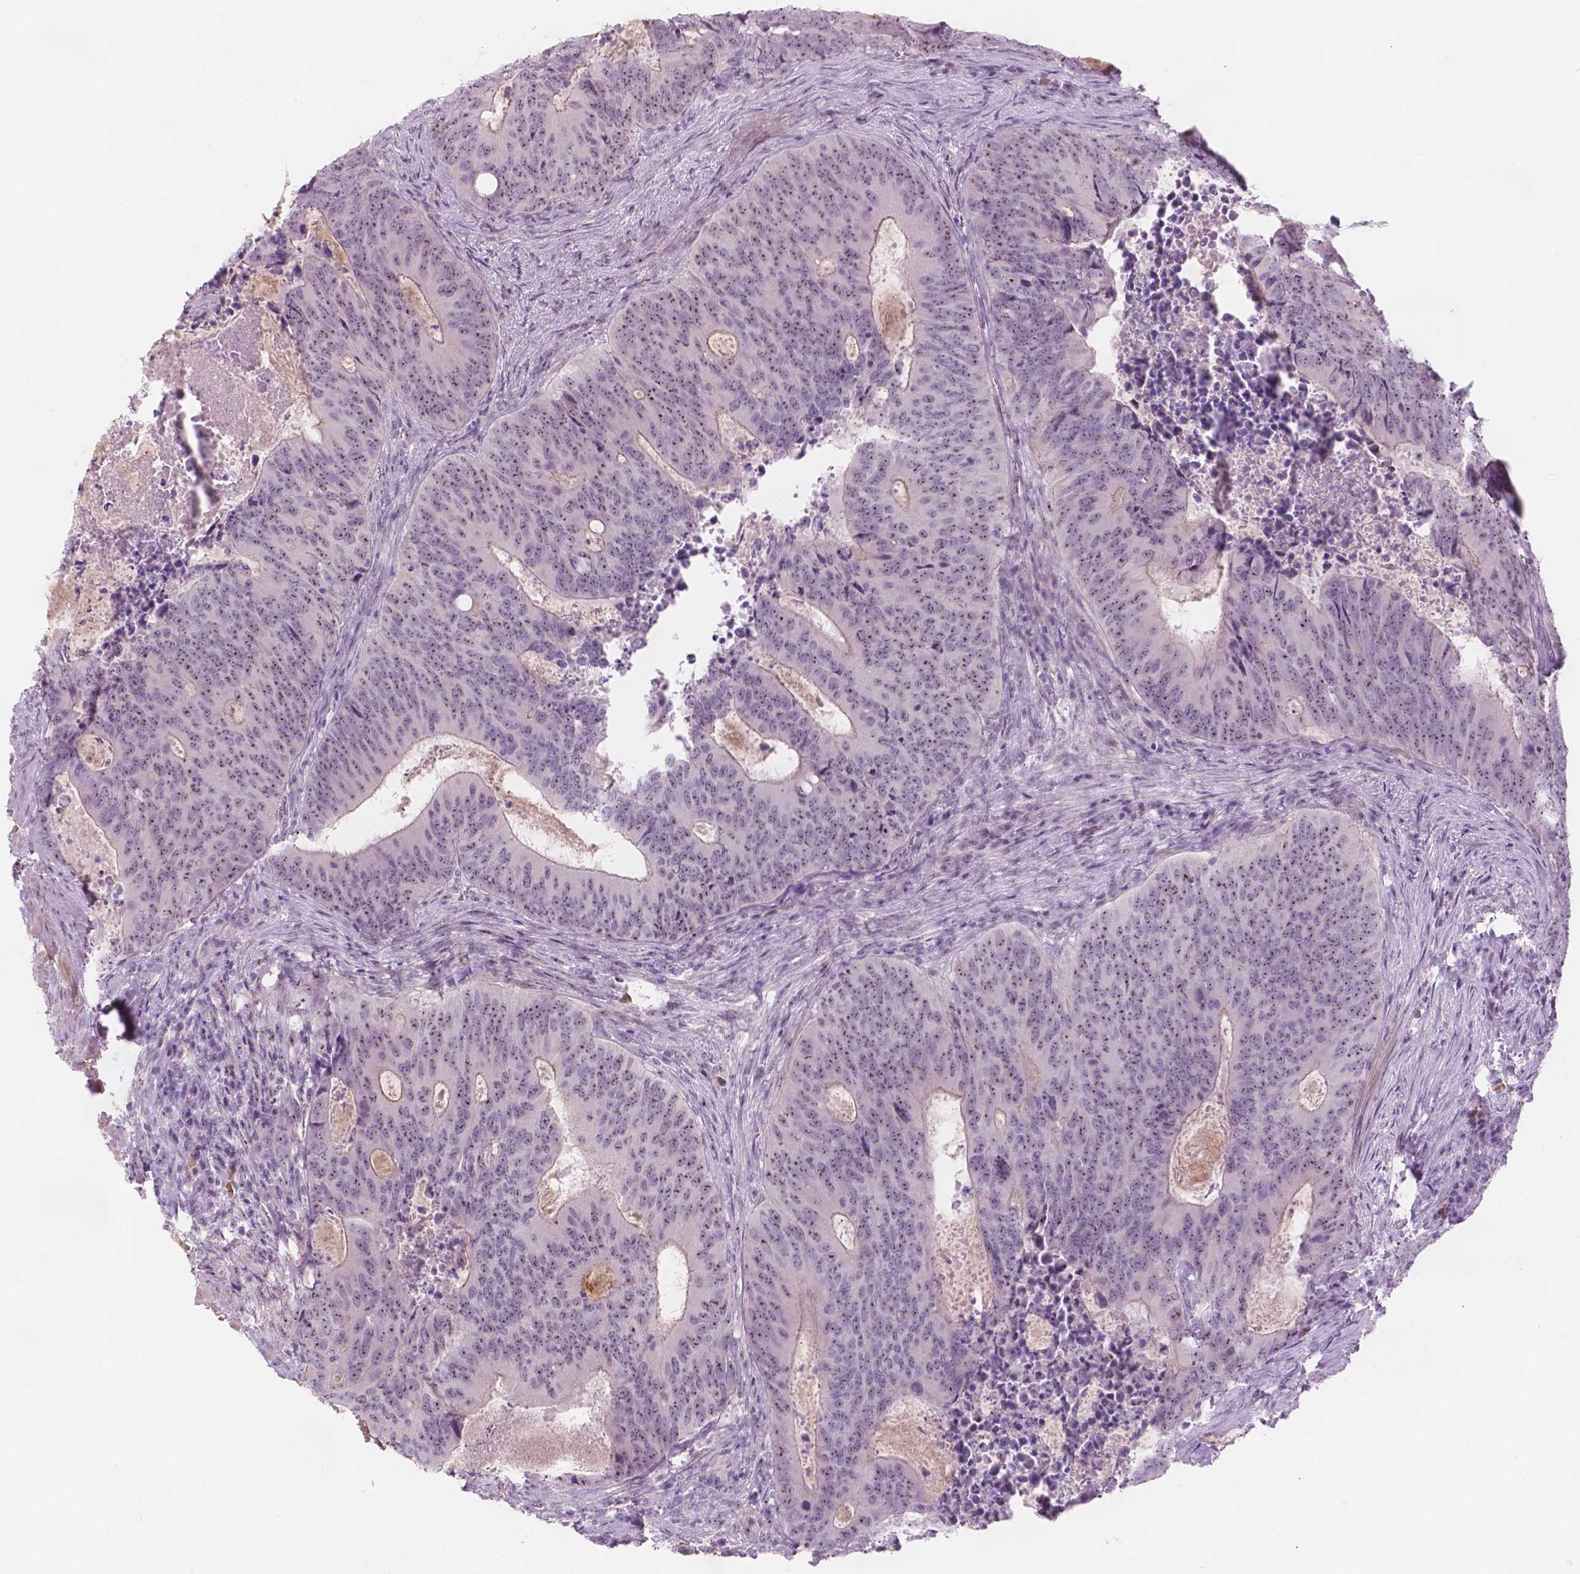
{"staining": {"intensity": "moderate", "quantity": "25%-75%", "location": "nuclear"}, "tissue": "colorectal cancer", "cell_type": "Tumor cells", "image_type": "cancer", "snomed": [{"axis": "morphology", "description": "Adenocarcinoma, NOS"}, {"axis": "topography", "description": "Colon"}], "caption": "Immunohistochemistry (IHC) of colorectal cancer demonstrates medium levels of moderate nuclear positivity in approximately 25%-75% of tumor cells.", "gene": "ZNF853", "patient": {"sex": "male", "age": 67}}